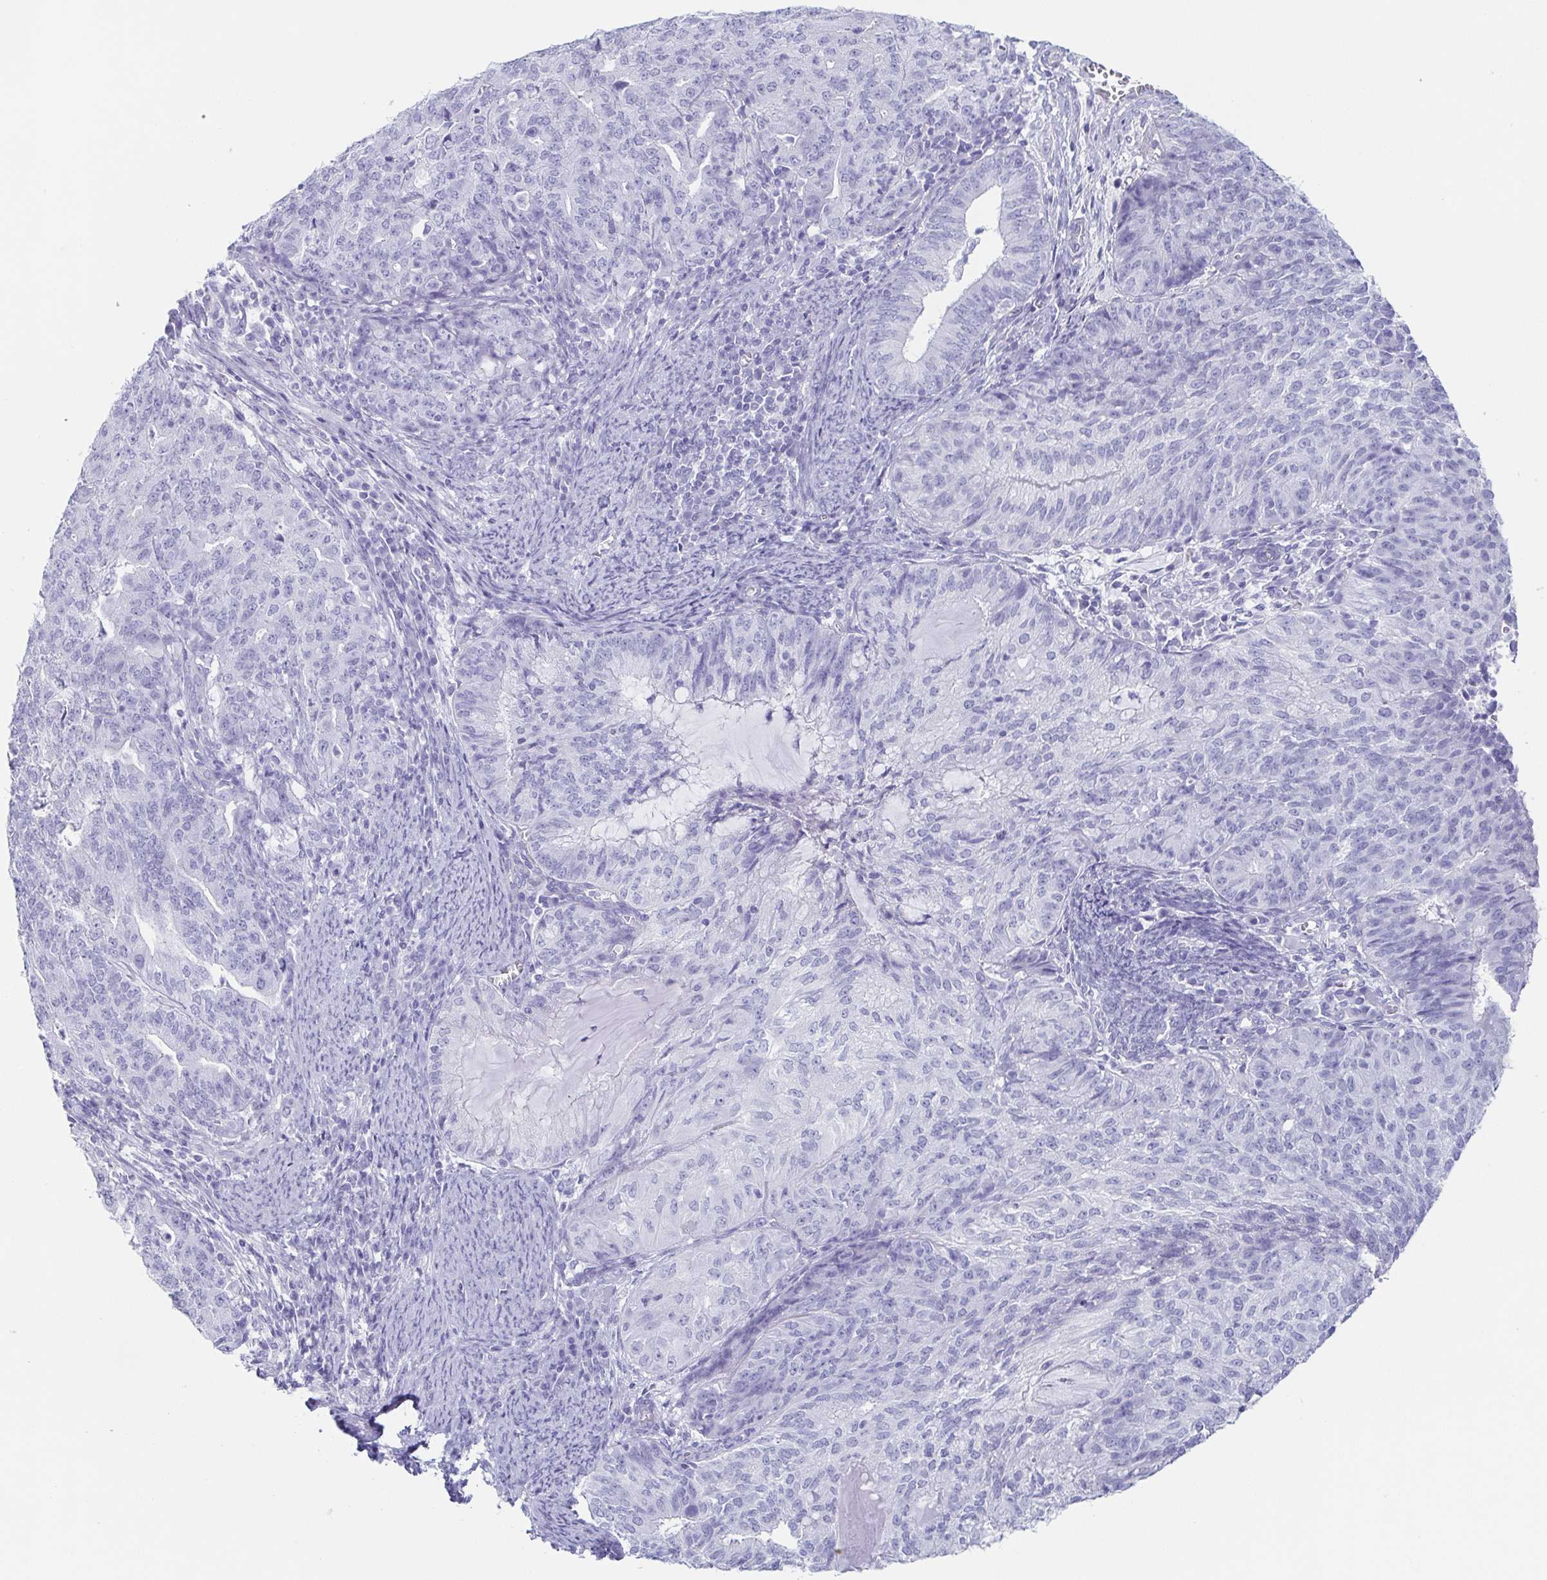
{"staining": {"intensity": "negative", "quantity": "none", "location": "none"}, "tissue": "endometrial cancer", "cell_type": "Tumor cells", "image_type": "cancer", "snomed": [{"axis": "morphology", "description": "Adenocarcinoma, NOS"}, {"axis": "topography", "description": "Endometrium"}], "caption": "Endometrial cancer stained for a protein using IHC displays no expression tumor cells.", "gene": "PRR4", "patient": {"sex": "female", "age": 82}}